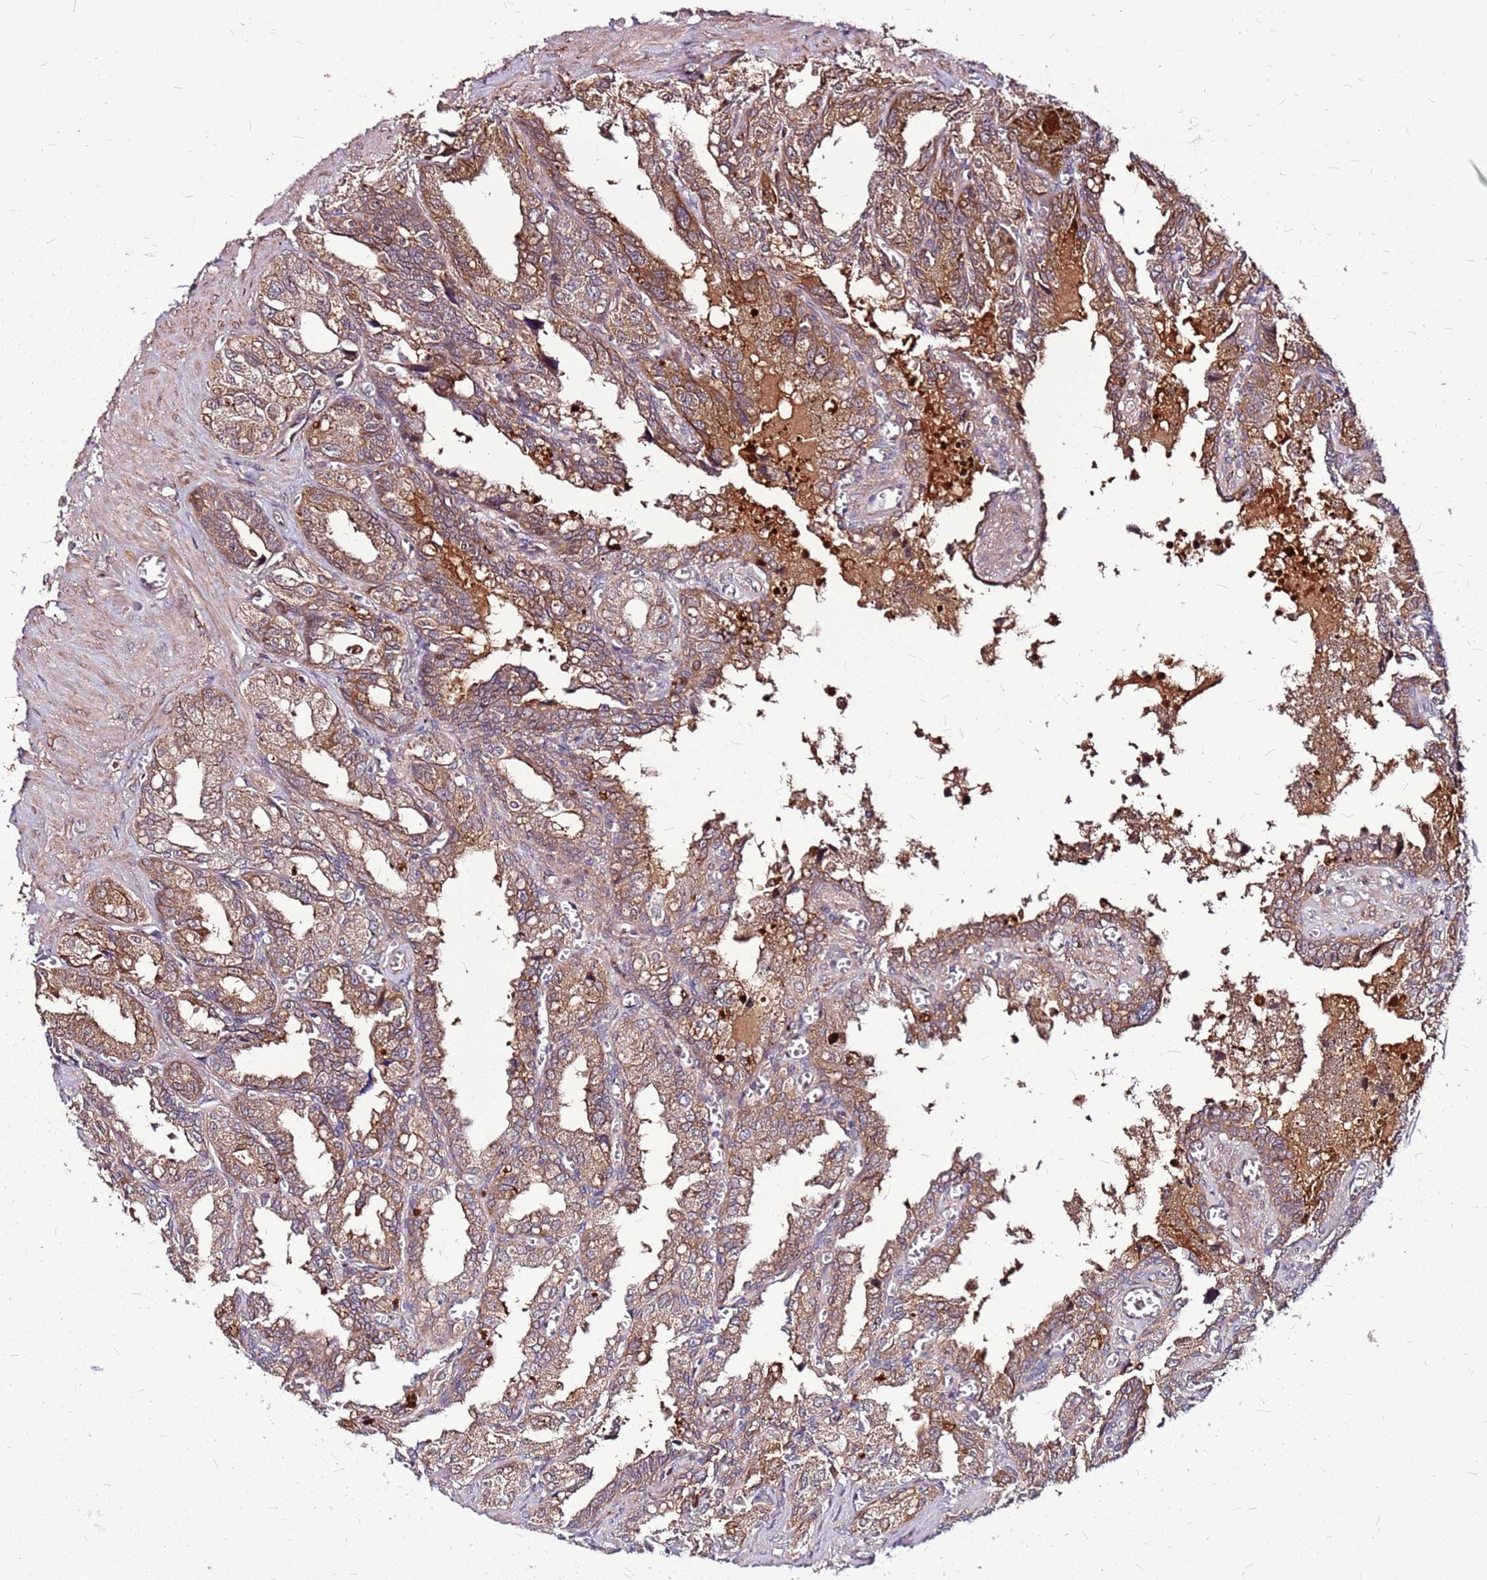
{"staining": {"intensity": "moderate", "quantity": ">75%", "location": "cytoplasmic/membranous"}, "tissue": "seminal vesicle", "cell_type": "Glandular cells", "image_type": "normal", "snomed": [{"axis": "morphology", "description": "Normal tissue, NOS"}, {"axis": "topography", "description": "Seminal veicle"}], "caption": "The immunohistochemical stain labels moderate cytoplasmic/membranous expression in glandular cells of unremarkable seminal vesicle. (Brightfield microscopy of DAB IHC at high magnification).", "gene": "LYPLAL1", "patient": {"sex": "male", "age": 67}}